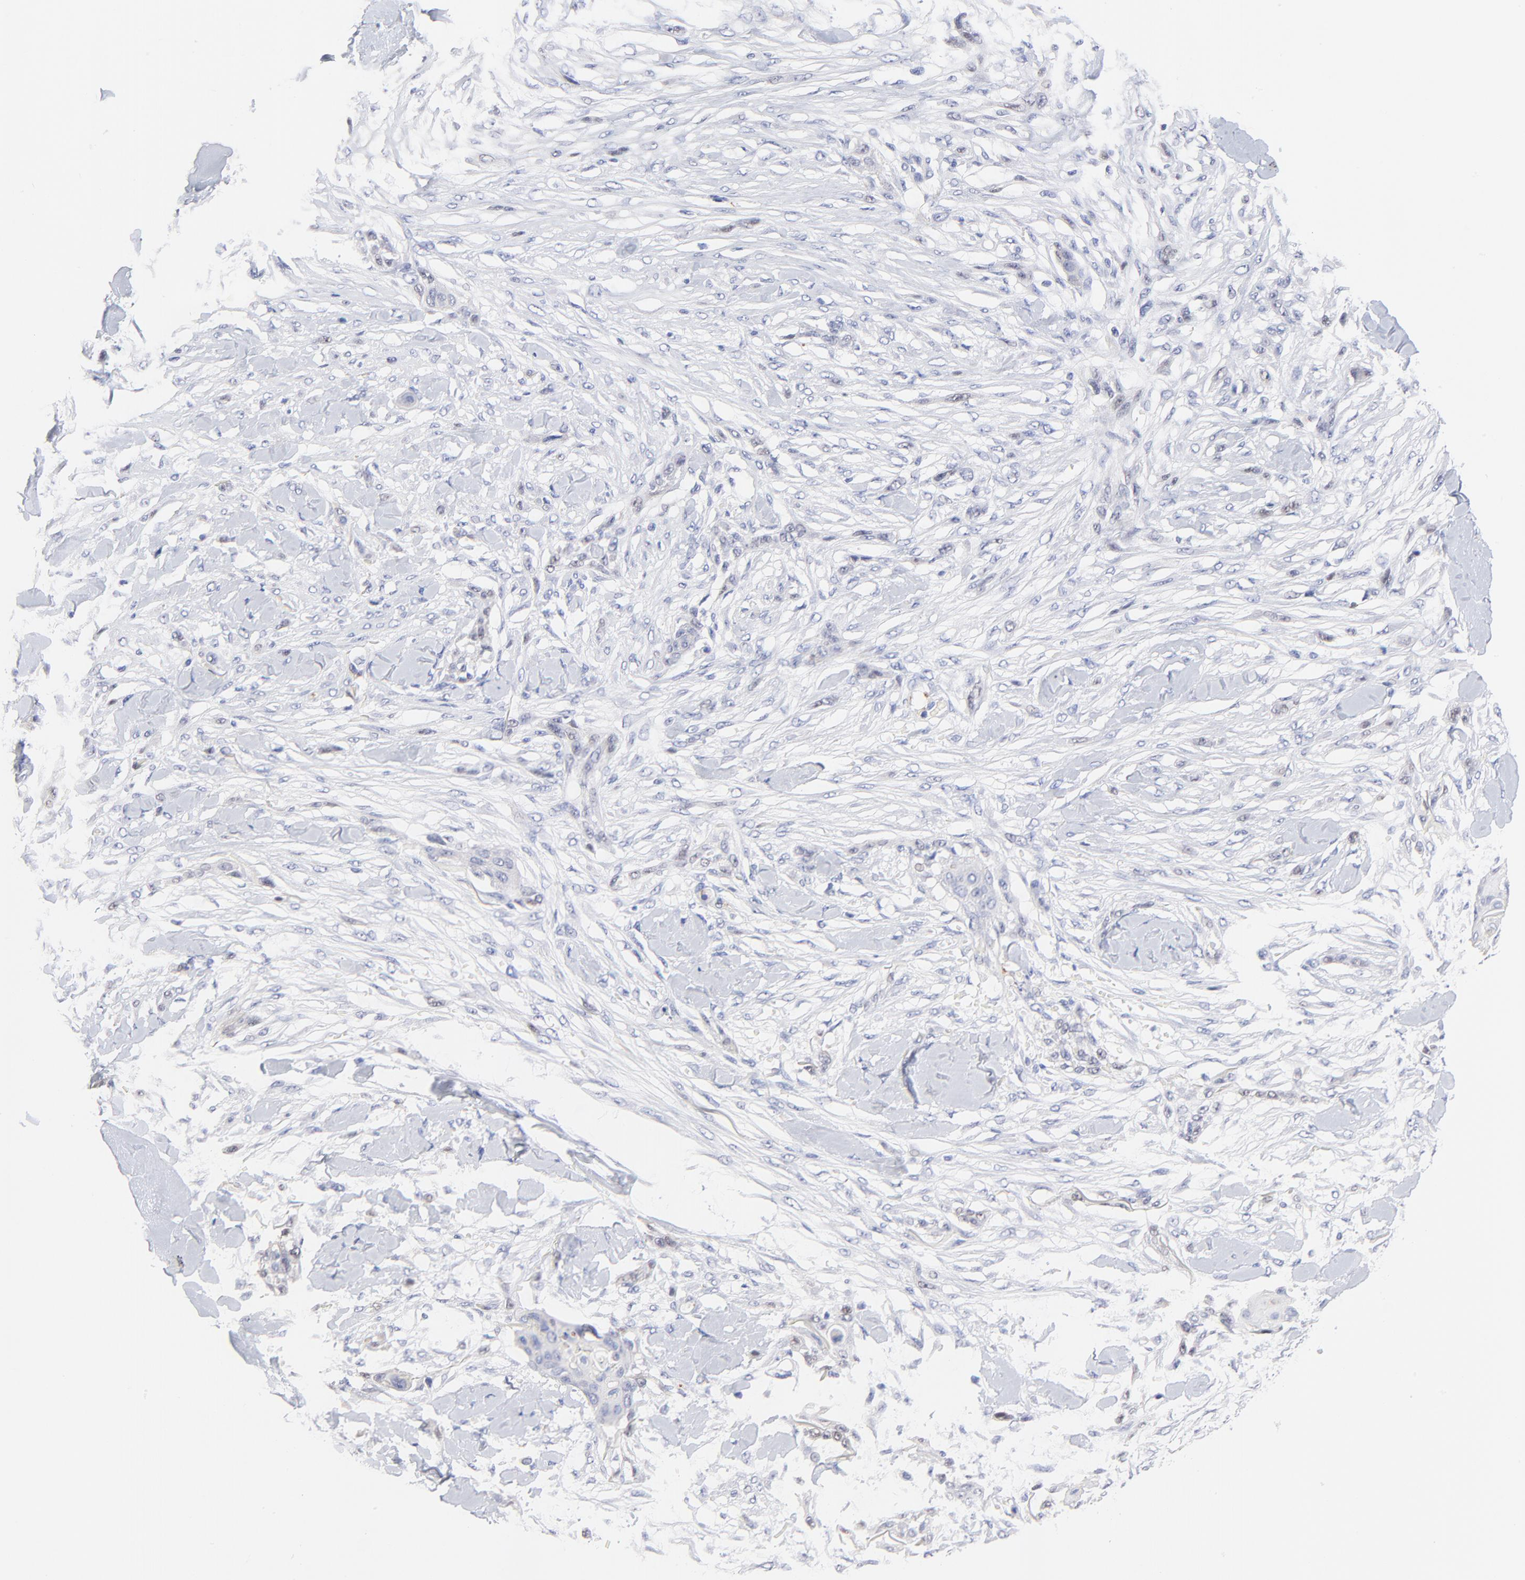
{"staining": {"intensity": "weak", "quantity": "<25%", "location": "nuclear"}, "tissue": "skin cancer", "cell_type": "Tumor cells", "image_type": "cancer", "snomed": [{"axis": "morphology", "description": "Squamous cell carcinoma, NOS"}, {"axis": "topography", "description": "Skin"}], "caption": "Protein analysis of squamous cell carcinoma (skin) demonstrates no significant positivity in tumor cells.", "gene": "FAM117B", "patient": {"sex": "female", "age": 59}}